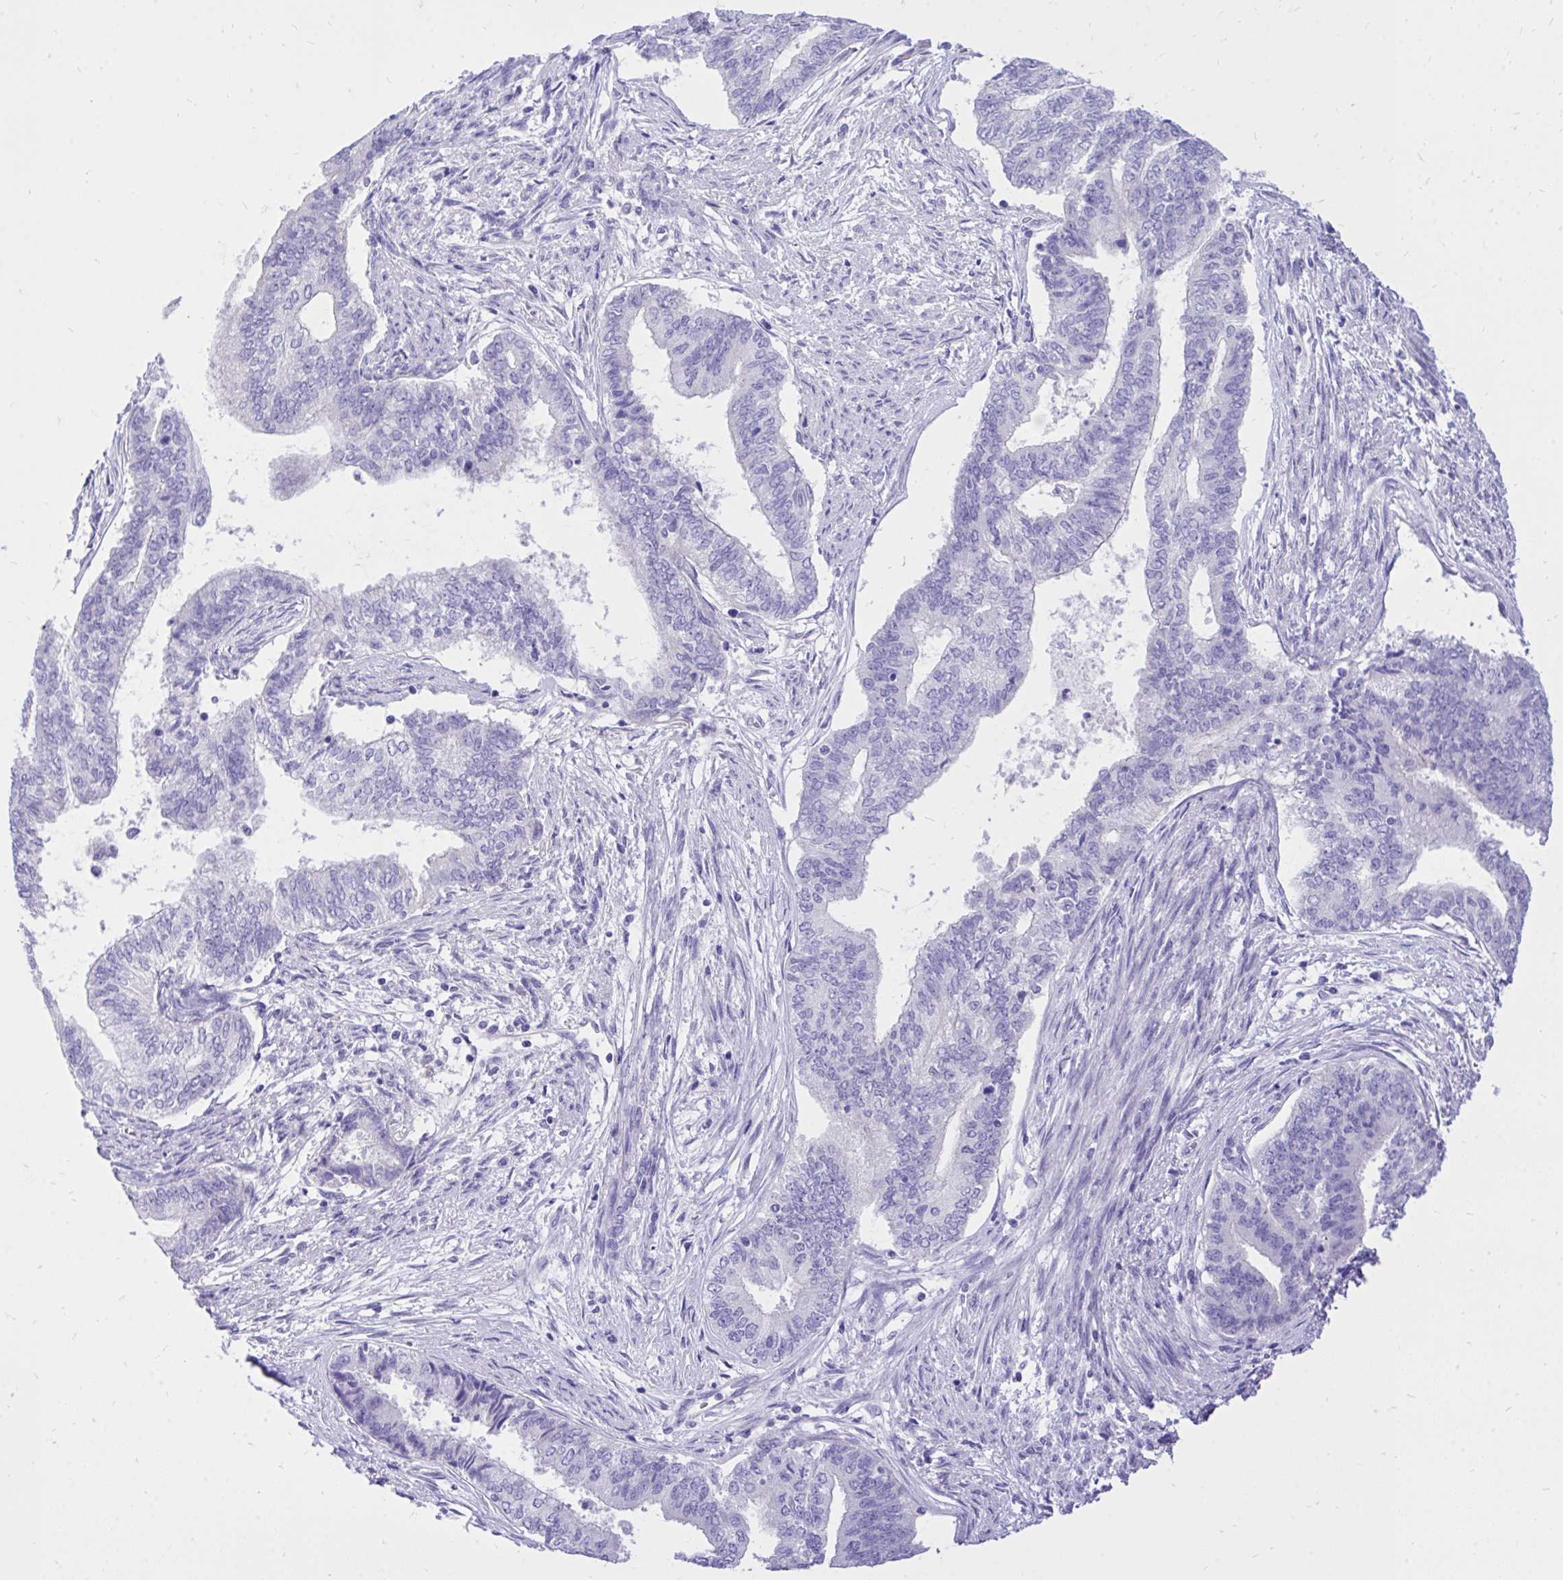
{"staining": {"intensity": "negative", "quantity": "none", "location": "none"}, "tissue": "endometrial cancer", "cell_type": "Tumor cells", "image_type": "cancer", "snomed": [{"axis": "morphology", "description": "Adenocarcinoma, NOS"}, {"axis": "topography", "description": "Endometrium"}], "caption": "This is an IHC micrograph of endometrial cancer. There is no staining in tumor cells.", "gene": "MON1A", "patient": {"sex": "female", "age": 65}}